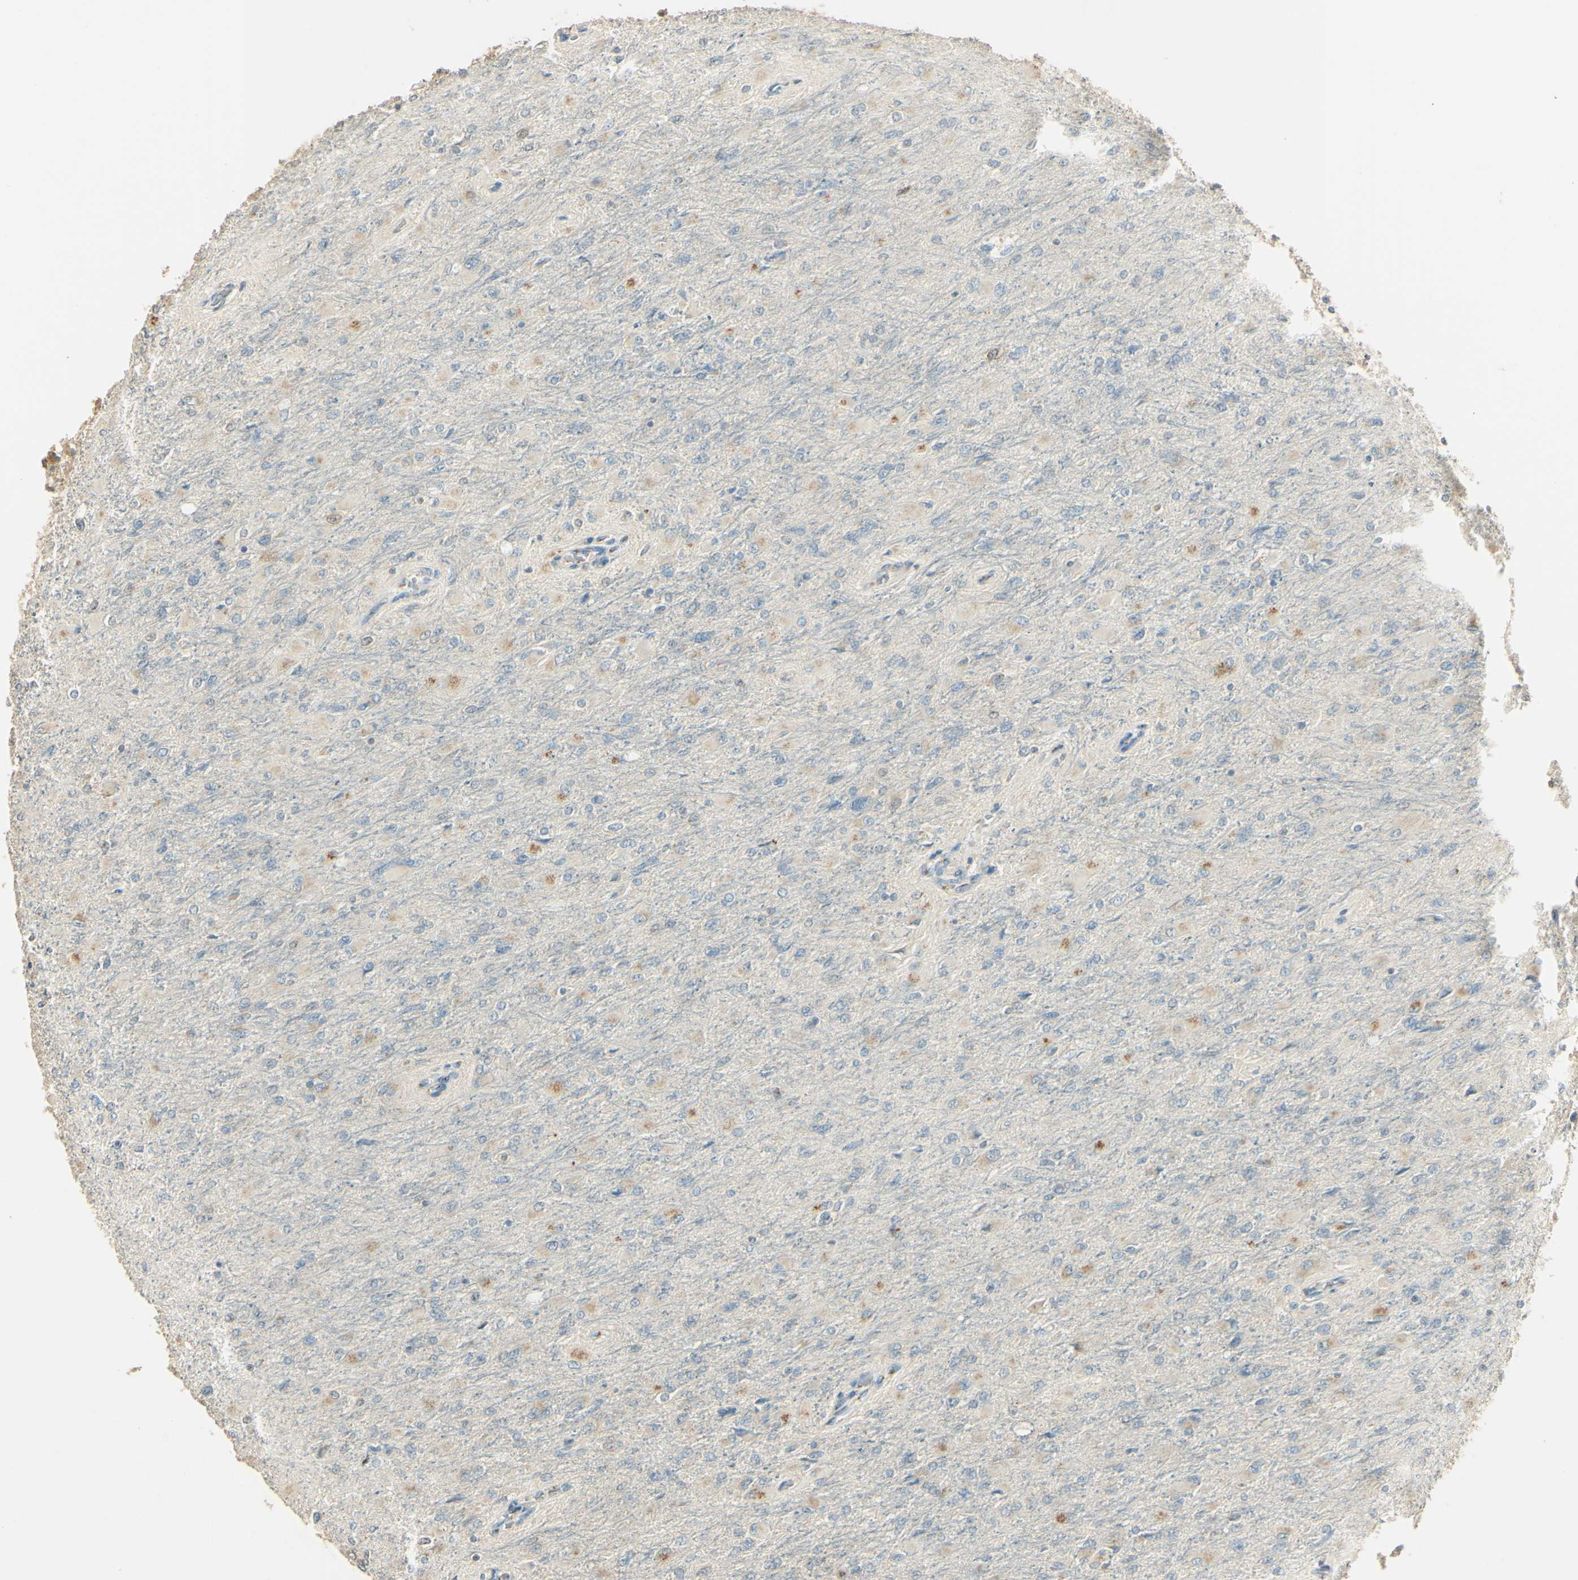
{"staining": {"intensity": "weak", "quantity": "25%-75%", "location": "cytoplasmic/membranous"}, "tissue": "glioma", "cell_type": "Tumor cells", "image_type": "cancer", "snomed": [{"axis": "morphology", "description": "Glioma, malignant, High grade"}, {"axis": "topography", "description": "Cerebral cortex"}], "caption": "This photomicrograph reveals malignant high-grade glioma stained with immunohistochemistry (IHC) to label a protein in brown. The cytoplasmic/membranous of tumor cells show weak positivity for the protein. Nuclei are counter-stained blue.", "gene": "UXS1", "patient": {"sex": "female", "age": 36}}